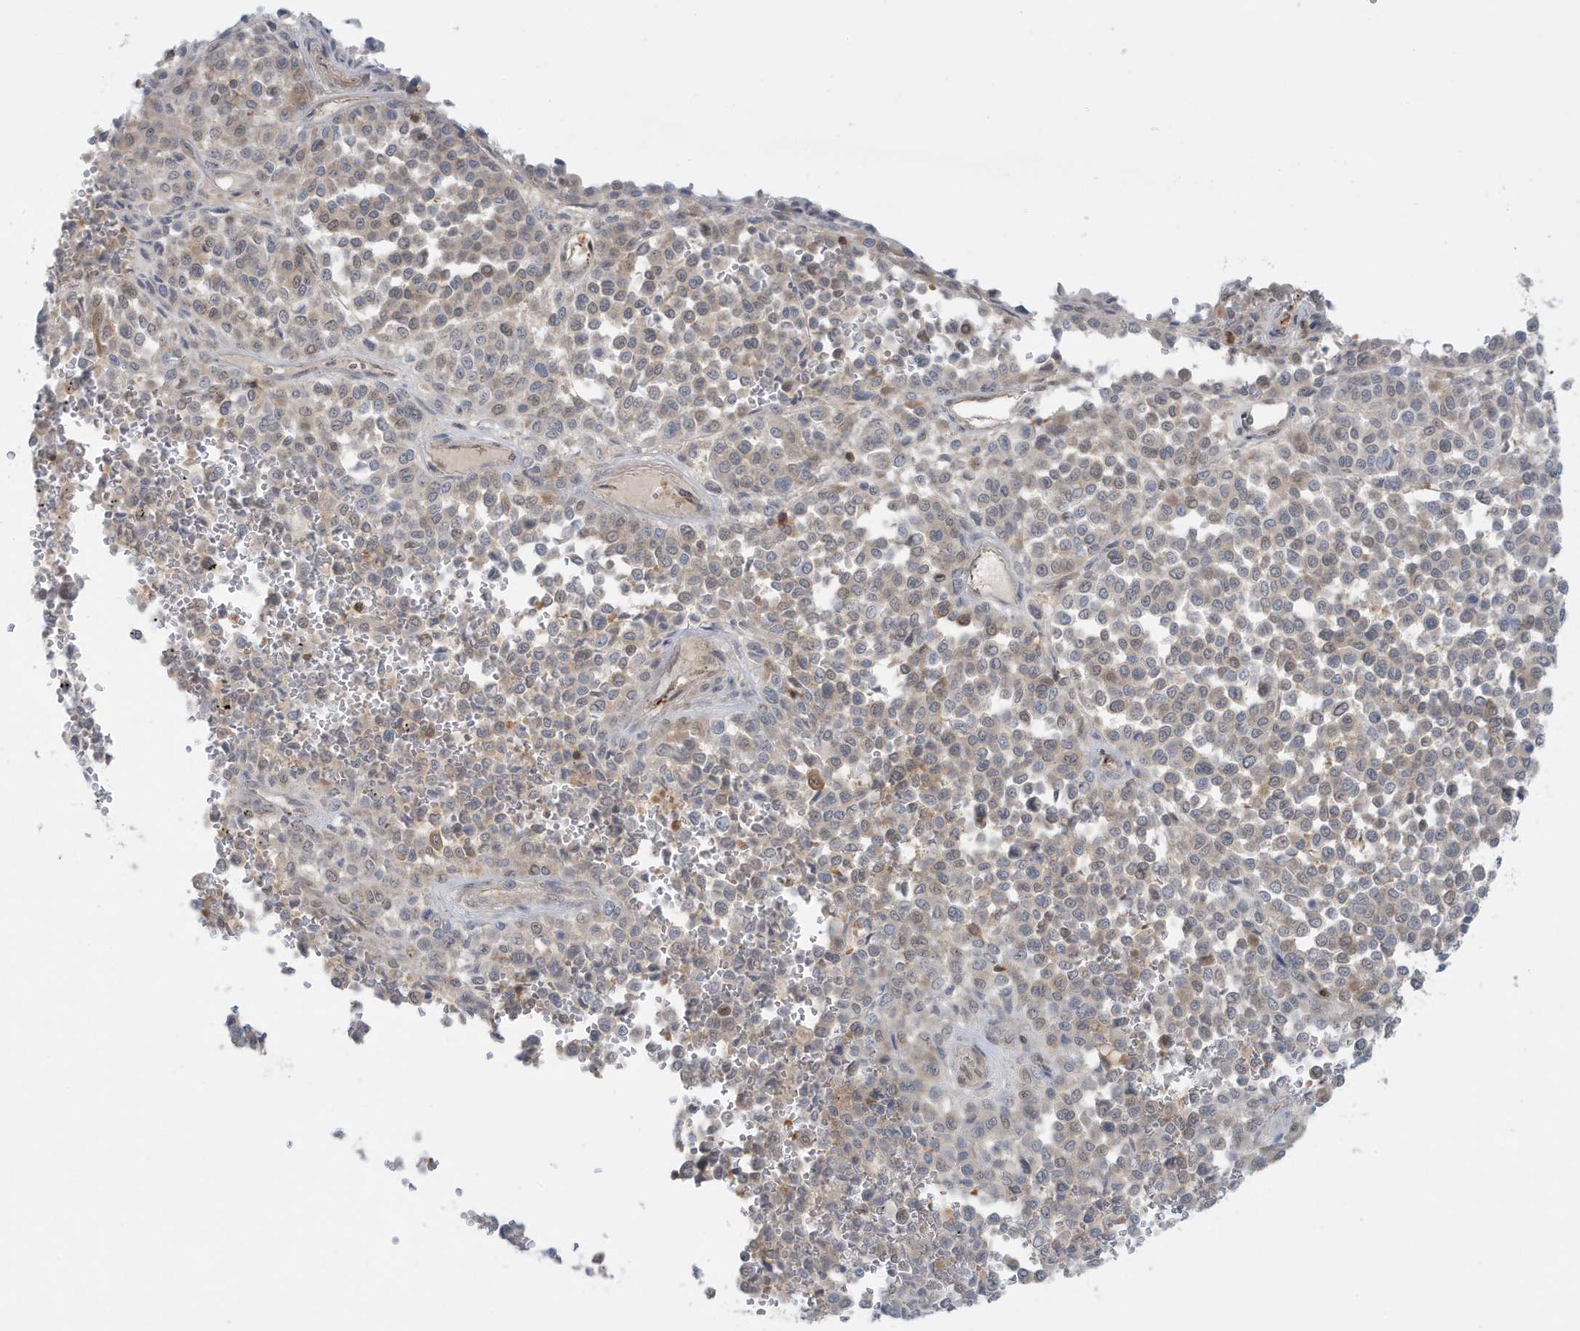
{"staining": {"intensity": "weak", "quantity": "<25%", "location": "cytoplasmic/membranous"}, "tissue": "melanoma", "cell_type": "Tumor cells", "image_type": "cancer", "snomed": [{"axis": "morphology", "description": "Malignant melanoma, Metastatic site"}, {"axis": "topography", "description": "Pancreas"}], "caption": "High power microscopy histopathology image of an immunohistochemistry photomicrograph of malignant melanoma (metastatic site), revealing no significant positivity in tumor cells.", "gene": "OGA", "patient": {"sex": "female", "age": 30}}